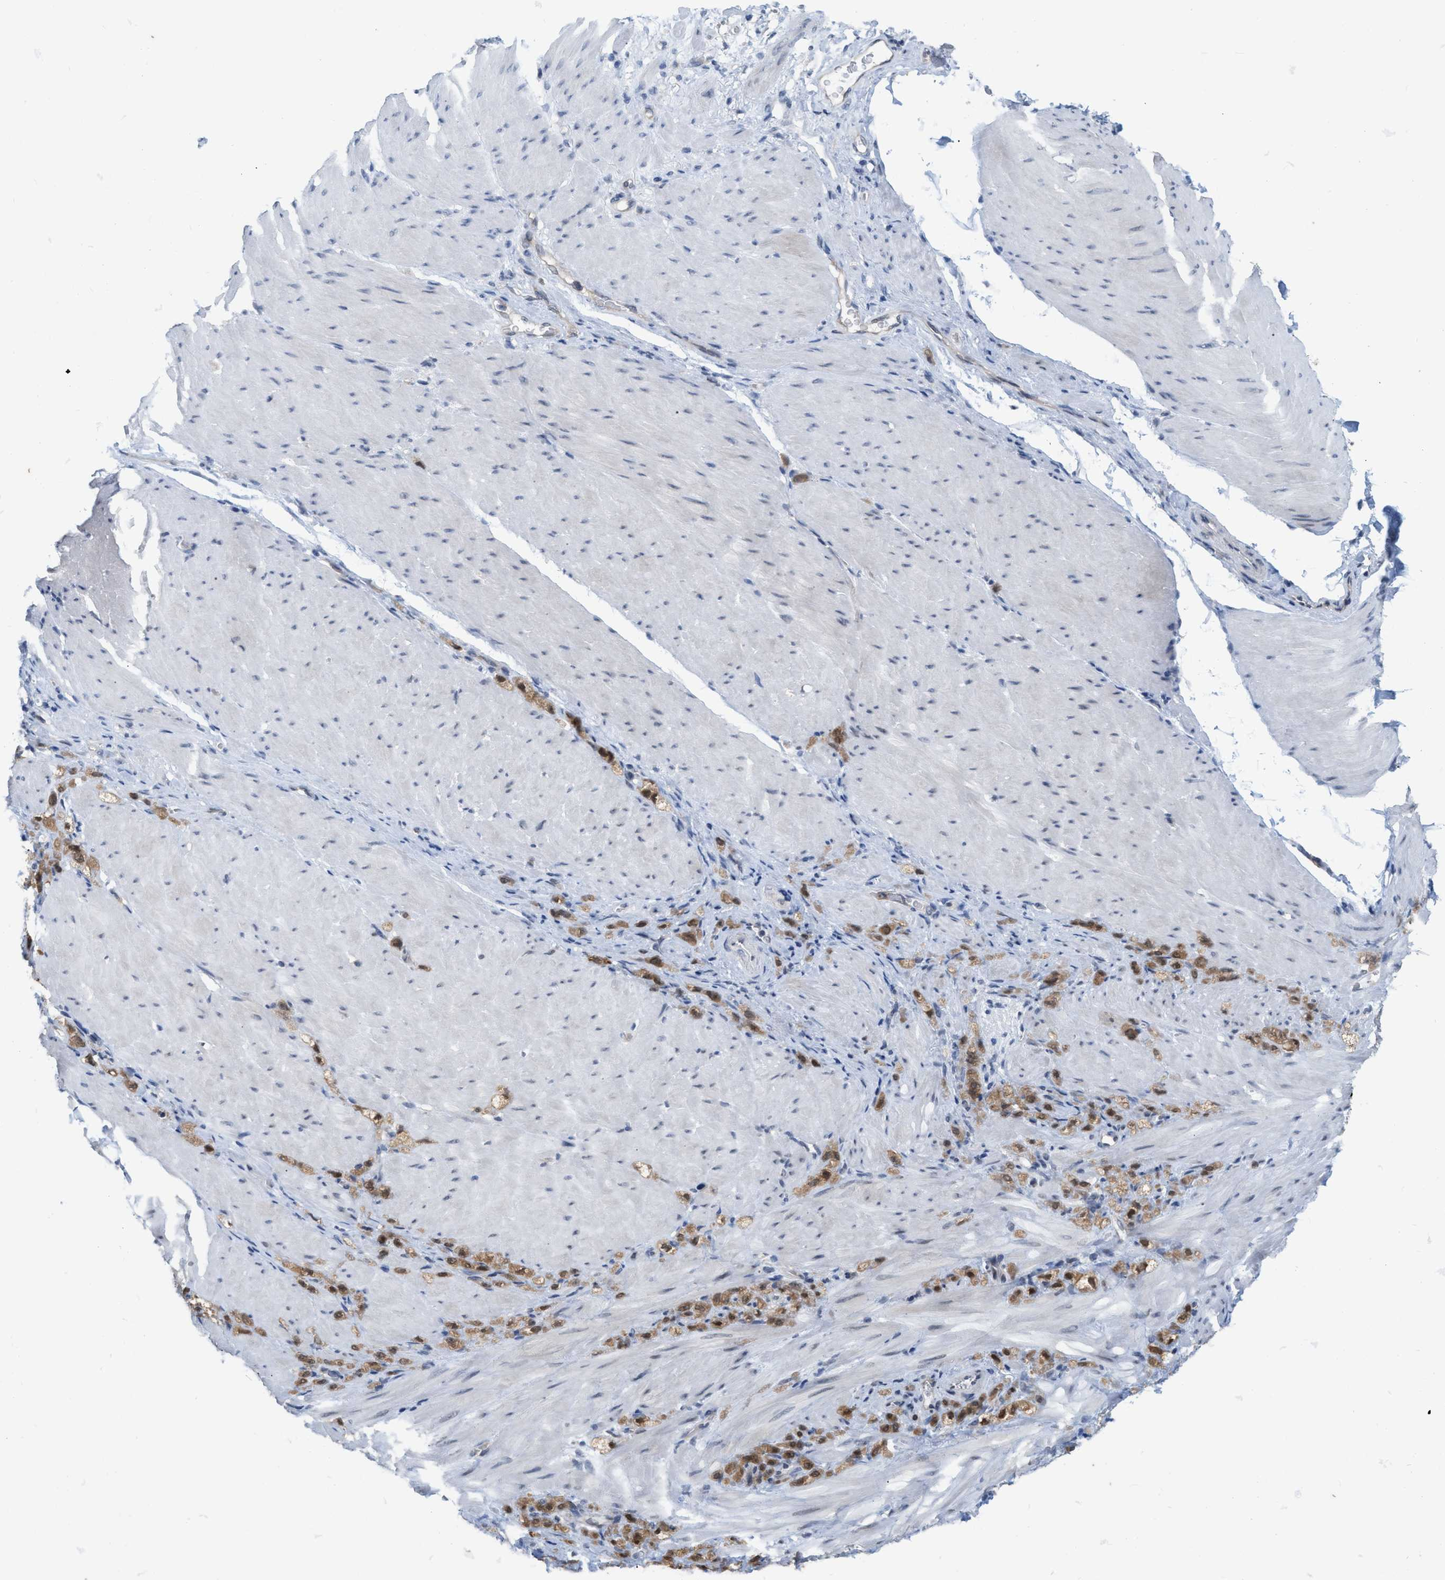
{"staining": {"intensity": "moderate", "quantity": ">75%", "location": "cytoplasmic/membranous"}, "tissue": "stomach cancer", "cell_type": "Tumor cells", "image_type": "cancer", "snomed": [{"axis": "morphology", "description": "Normal tissue, NOS"}, {"axis": "morphology", "description": "Adenocarcinoma, NOS"}, {"axis": "topography", "description": "Stomach"}], "caption": "High-magnification brightfield microscopy of stomach cancer (adenocarcinoma) stained with DAB (brown) and counterstained with hematoxylin (blue). tumor cells exhibit moderate cytoplasmic/membranous staining is appreciated in approximately>75% of cells.", "gene": "BAIAP2L1", "patient": {"sex": "male", "age": 82}}